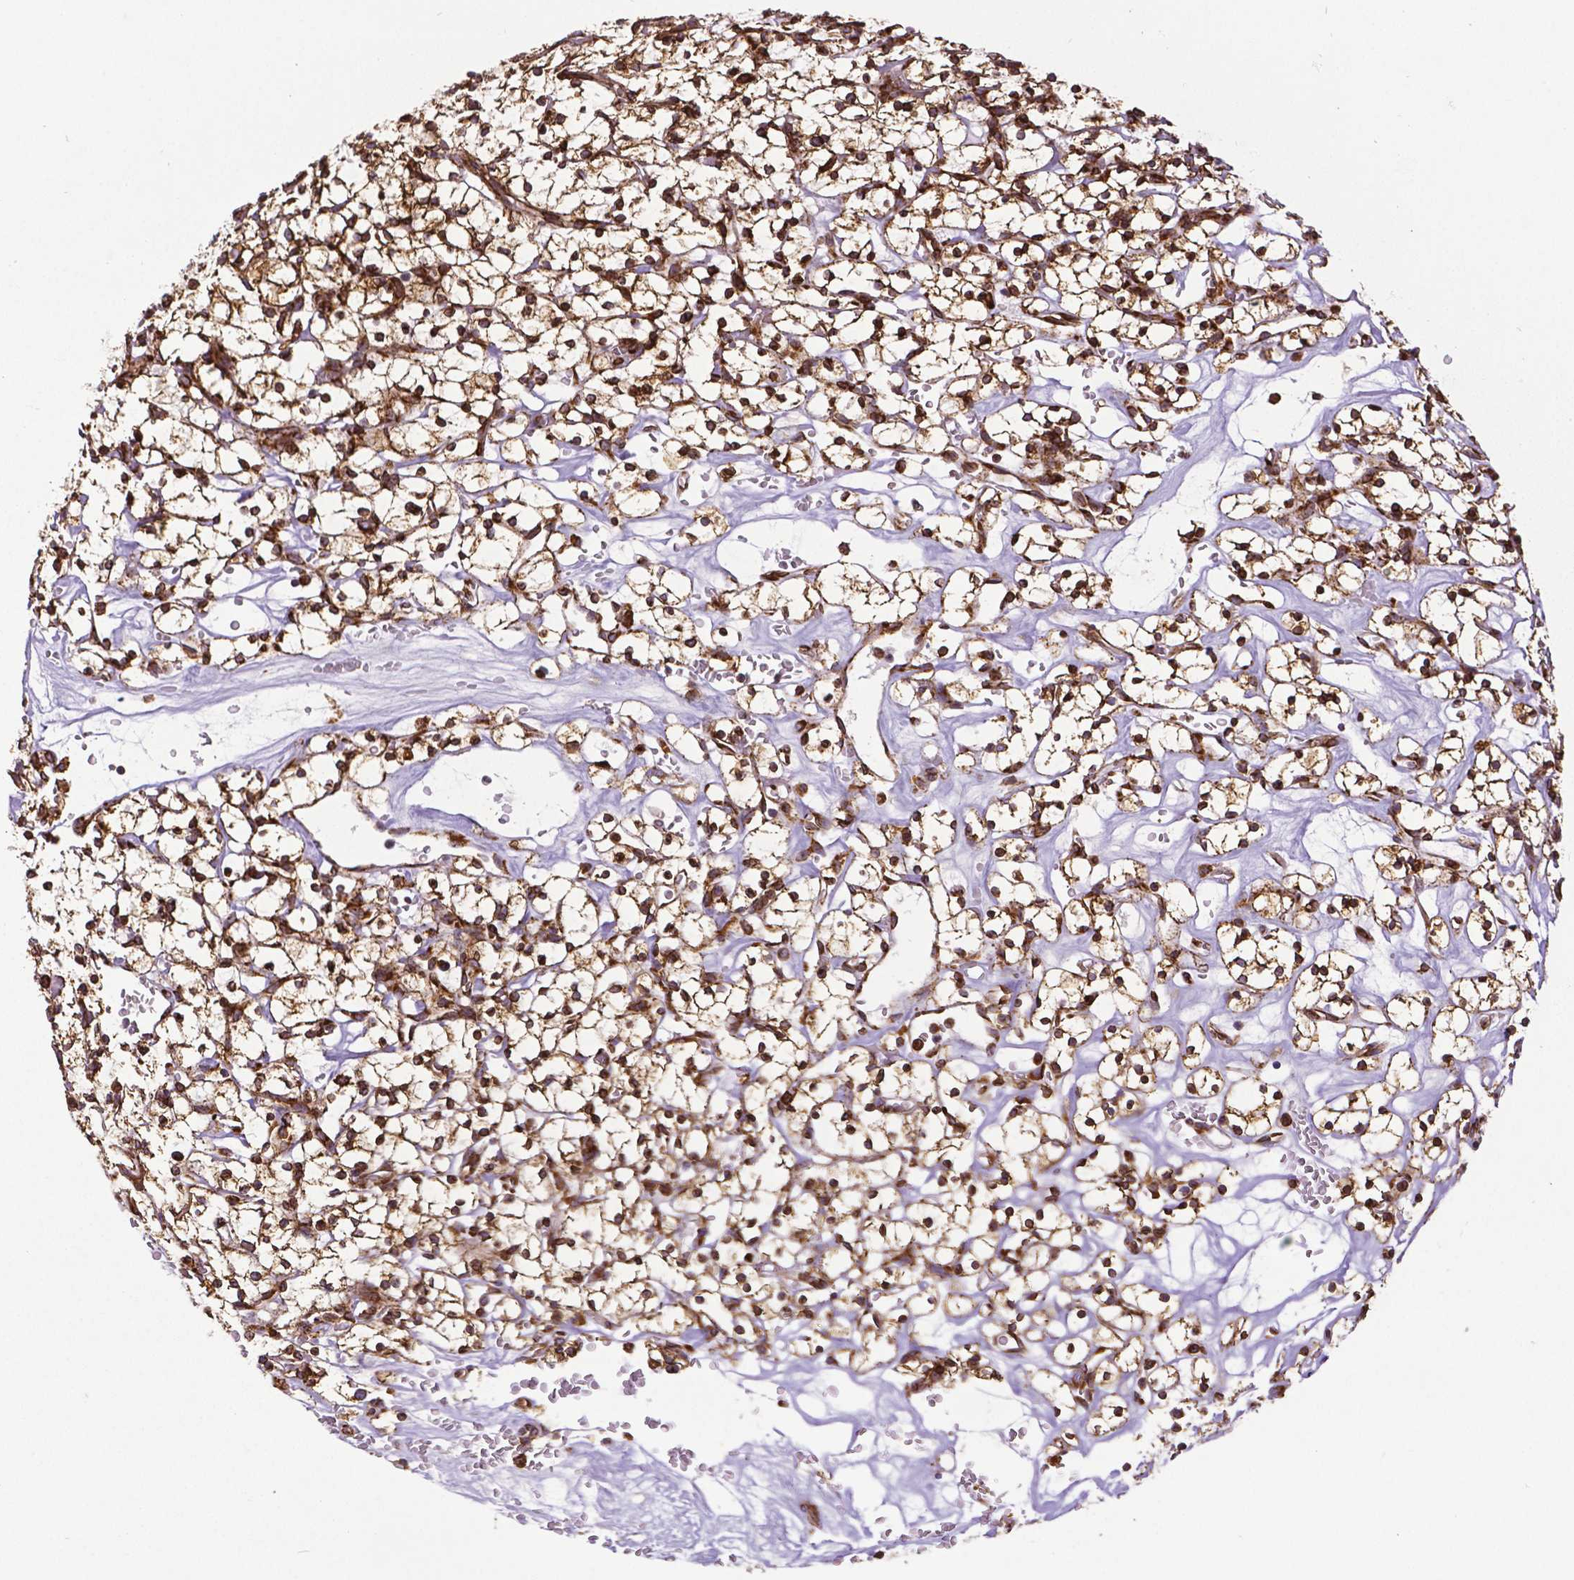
{"staining": {"intensity": "strong", "quantity": ">75%", "location": "cytoplasmic/membranous"}, "tissue": "renal cancer", "cell_type": "Tumor cells", "image_type": "cancer", "snomed": [{"axis": "morphology", "description": "Adenocarcinoma, NOS"}, {"axis": "topography", "description": "Kidney"}], "caption": "A brown stain shows strong cytoplasmic/membranous expression of a protein in adenocarcinoma (renal) tumor cells.", "gene": "MTDH", "patient": {"sex": "female", "age": 64}}